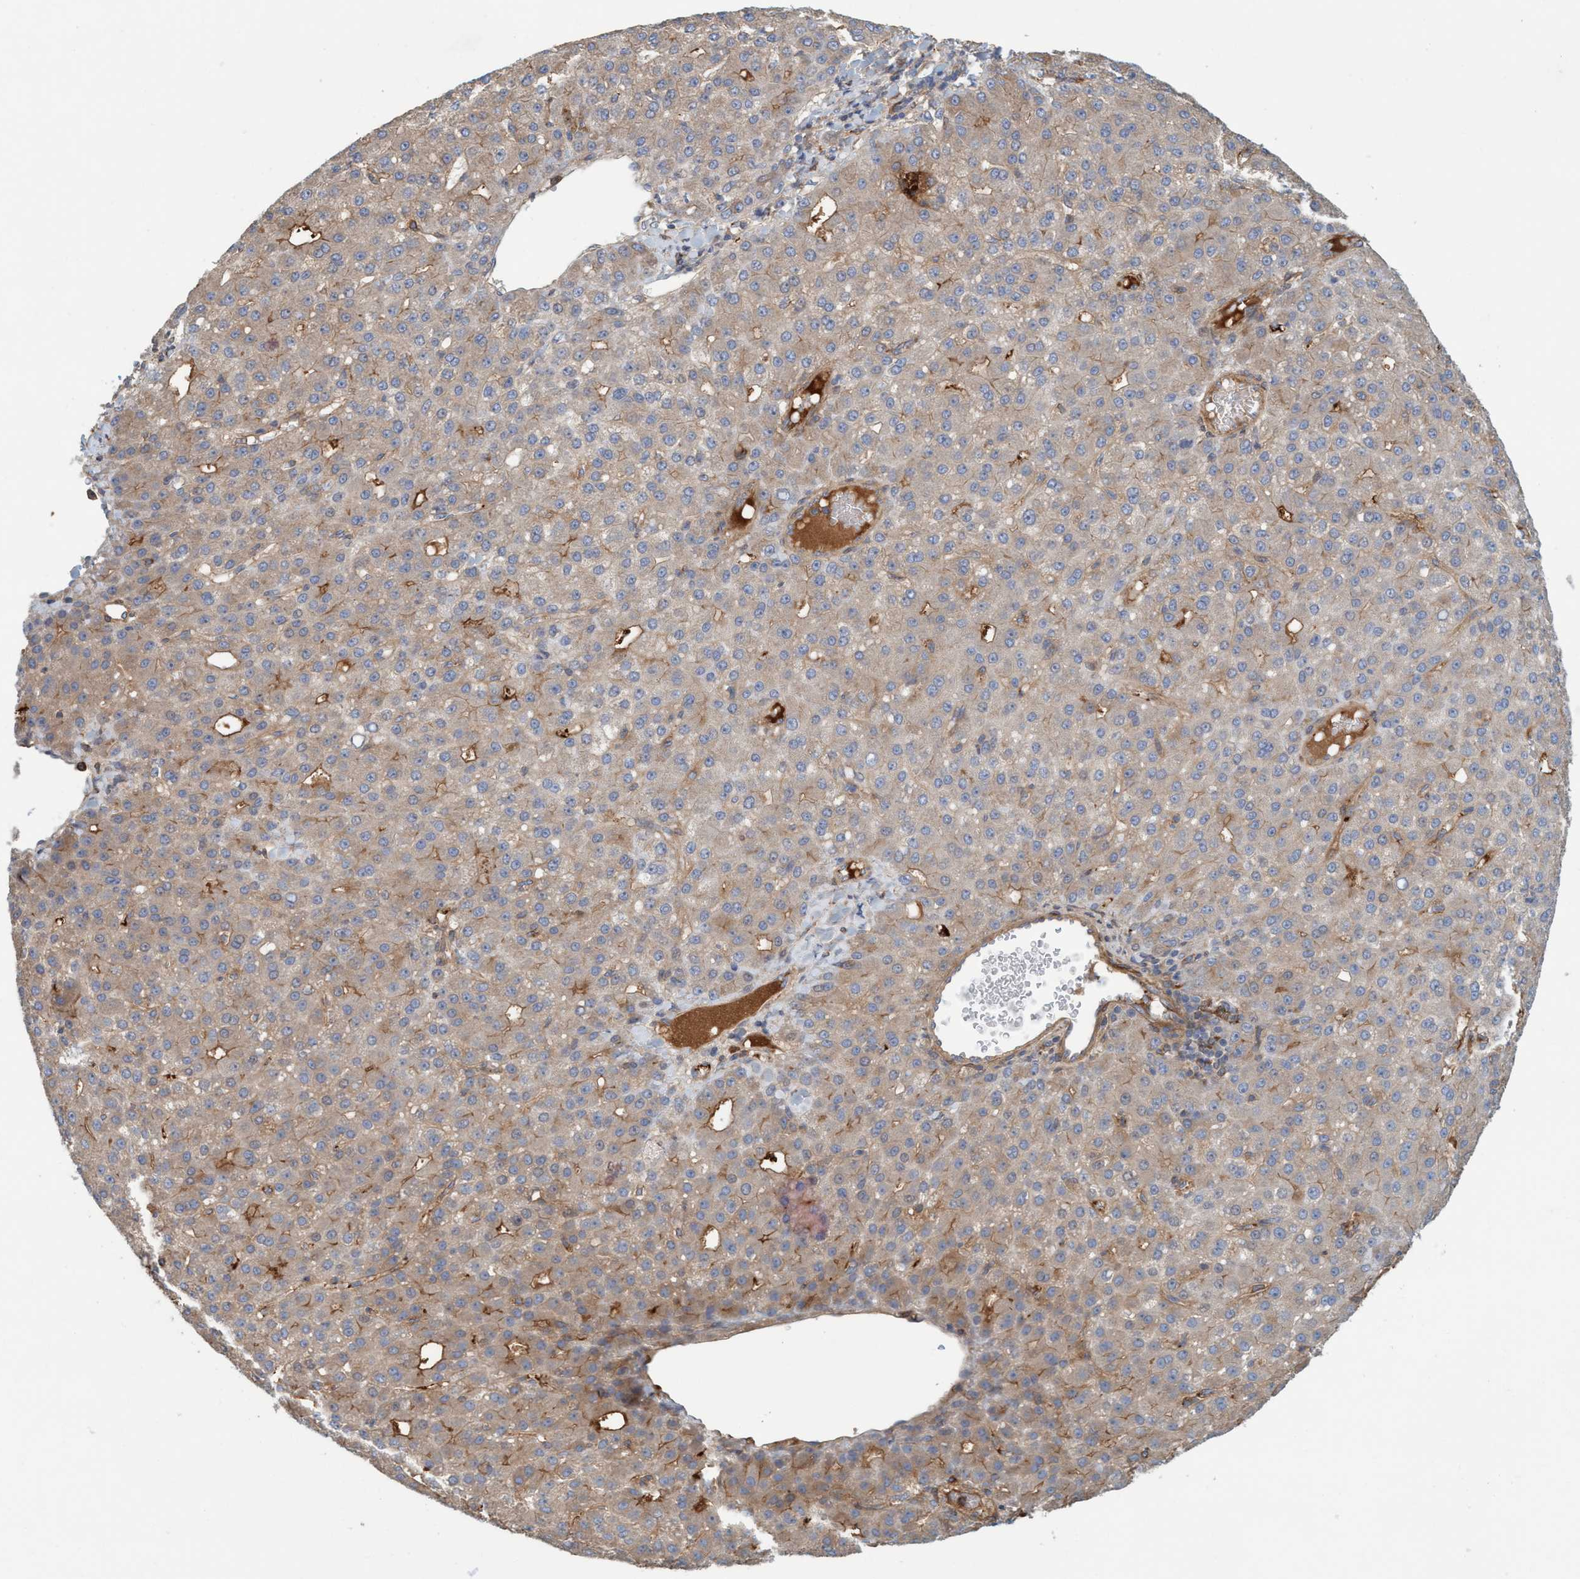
{"staining": {"intensity": "weak", "quantity": "25%-75%", "location": "cytoplasmic/membranous"}, "tissue": "liver cancer", "cell_type": "Tumor cells", "image_type": "cancer", "snomed": [{"axis": "morphology", "description": "Carcinoma, Hepatocellular, NOS"}, {"axis": "topography", "description": "Liver"}], "caption": "Protein staining shows weak cytoplasmic/membranous expression in about 25%-75% of tumor cells in liver hepatocellular carcinoma. (DAB IHC with brightfield microscopy, high magnification).", "gene": "SPECC1", "patient": {"sex": "male", "age": 67}}